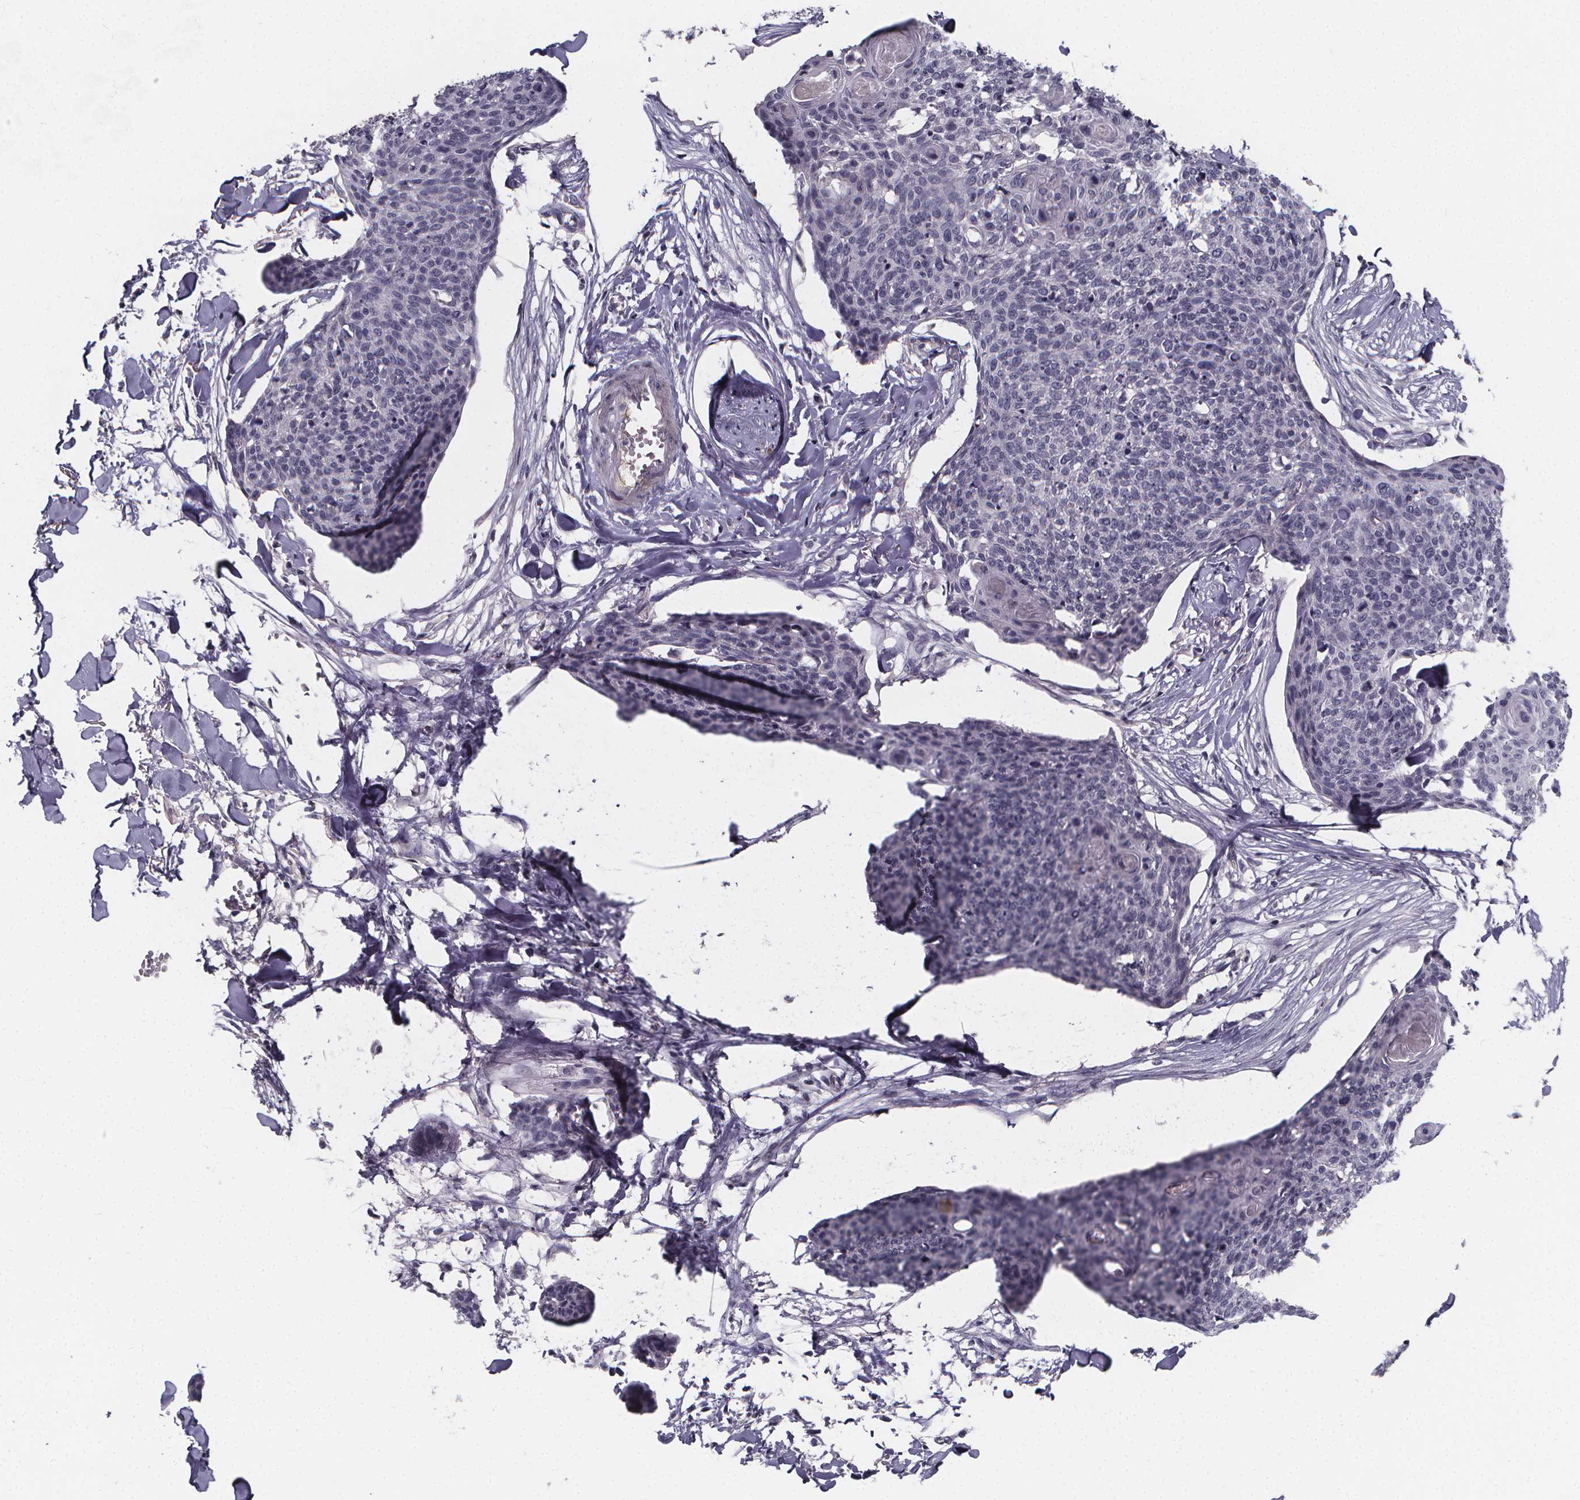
{"staining": {"intensity": "negative", "quantity": "none", "location": "none"}, "tissue": "skin cancer", "cell_type": "Tumor cells", "image_type": "cancer", "snomed": [{"axis": "morphology", "description": "Squamous cell carcinoma, NOS"}, {"axis": "topography", "description": "Skin"}, {"axis": "topography", "description": "Vulva"}], "caption": "Immunohistochemistry (IHC) of human skin cancer shows no positivity in tumor cells.", "gene": "AGT", "patient": {"sex": "female", "age": 75}}